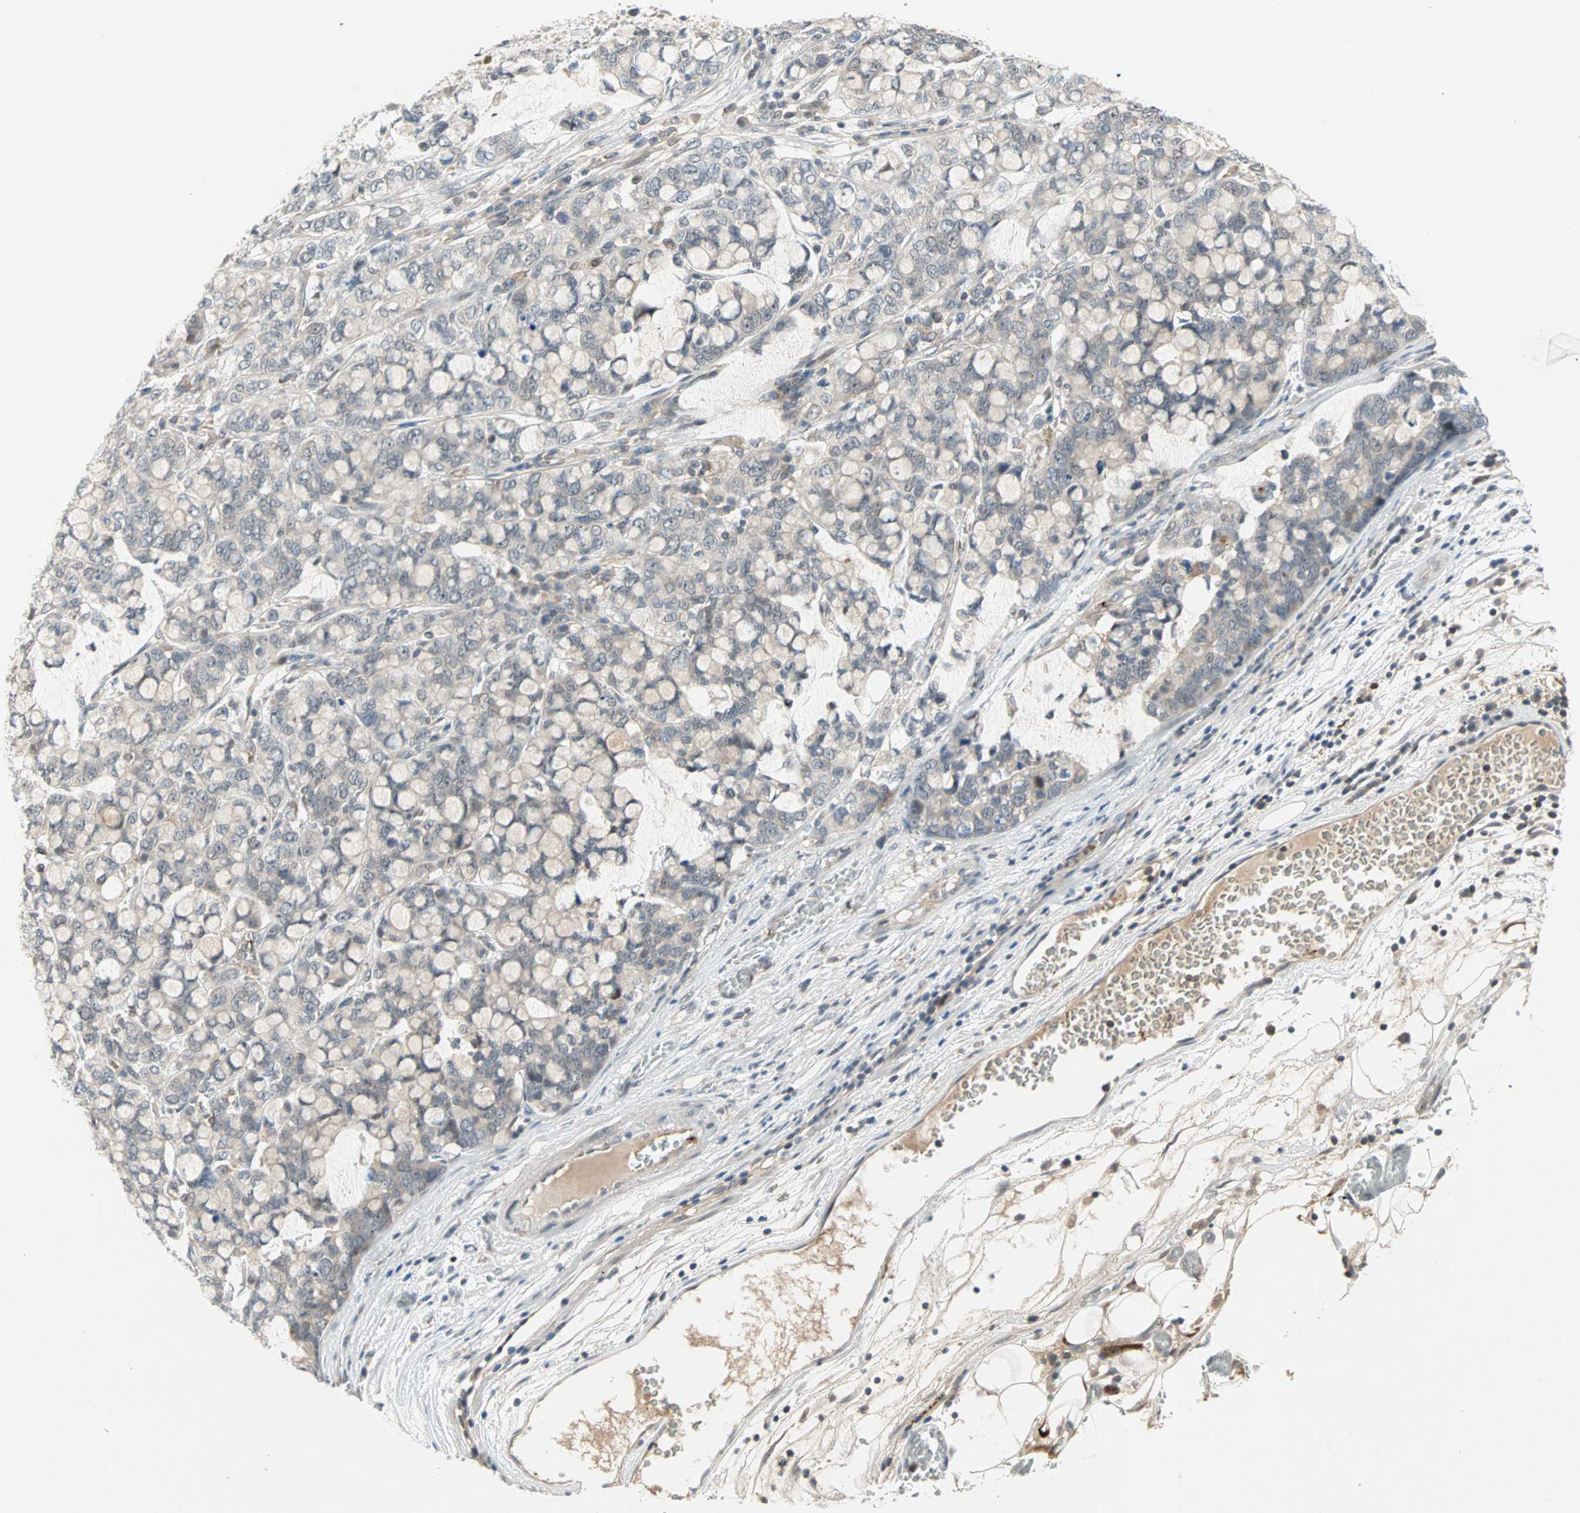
{"staining": {"intensity": "moderate", "quantity": ">75%", "location": "cytoplasmic/membranous"}, "tissue": "stomach cancer", "cell_type": "Tumor cells", "image_type": "cancer", "snomed": [{"axis": "morphology", "description": "Adenocarcinoma, NOS"}, {"axis": "topography", "description": "Stomach, lower"}], "caption": "A photomicrograph of stomach cancer stained for a protein shows moderate cytoplasmic/membranous brown staining in tumor cells.", "gene": "PROS1", "patient": {"sex": "male", "age": 84}}